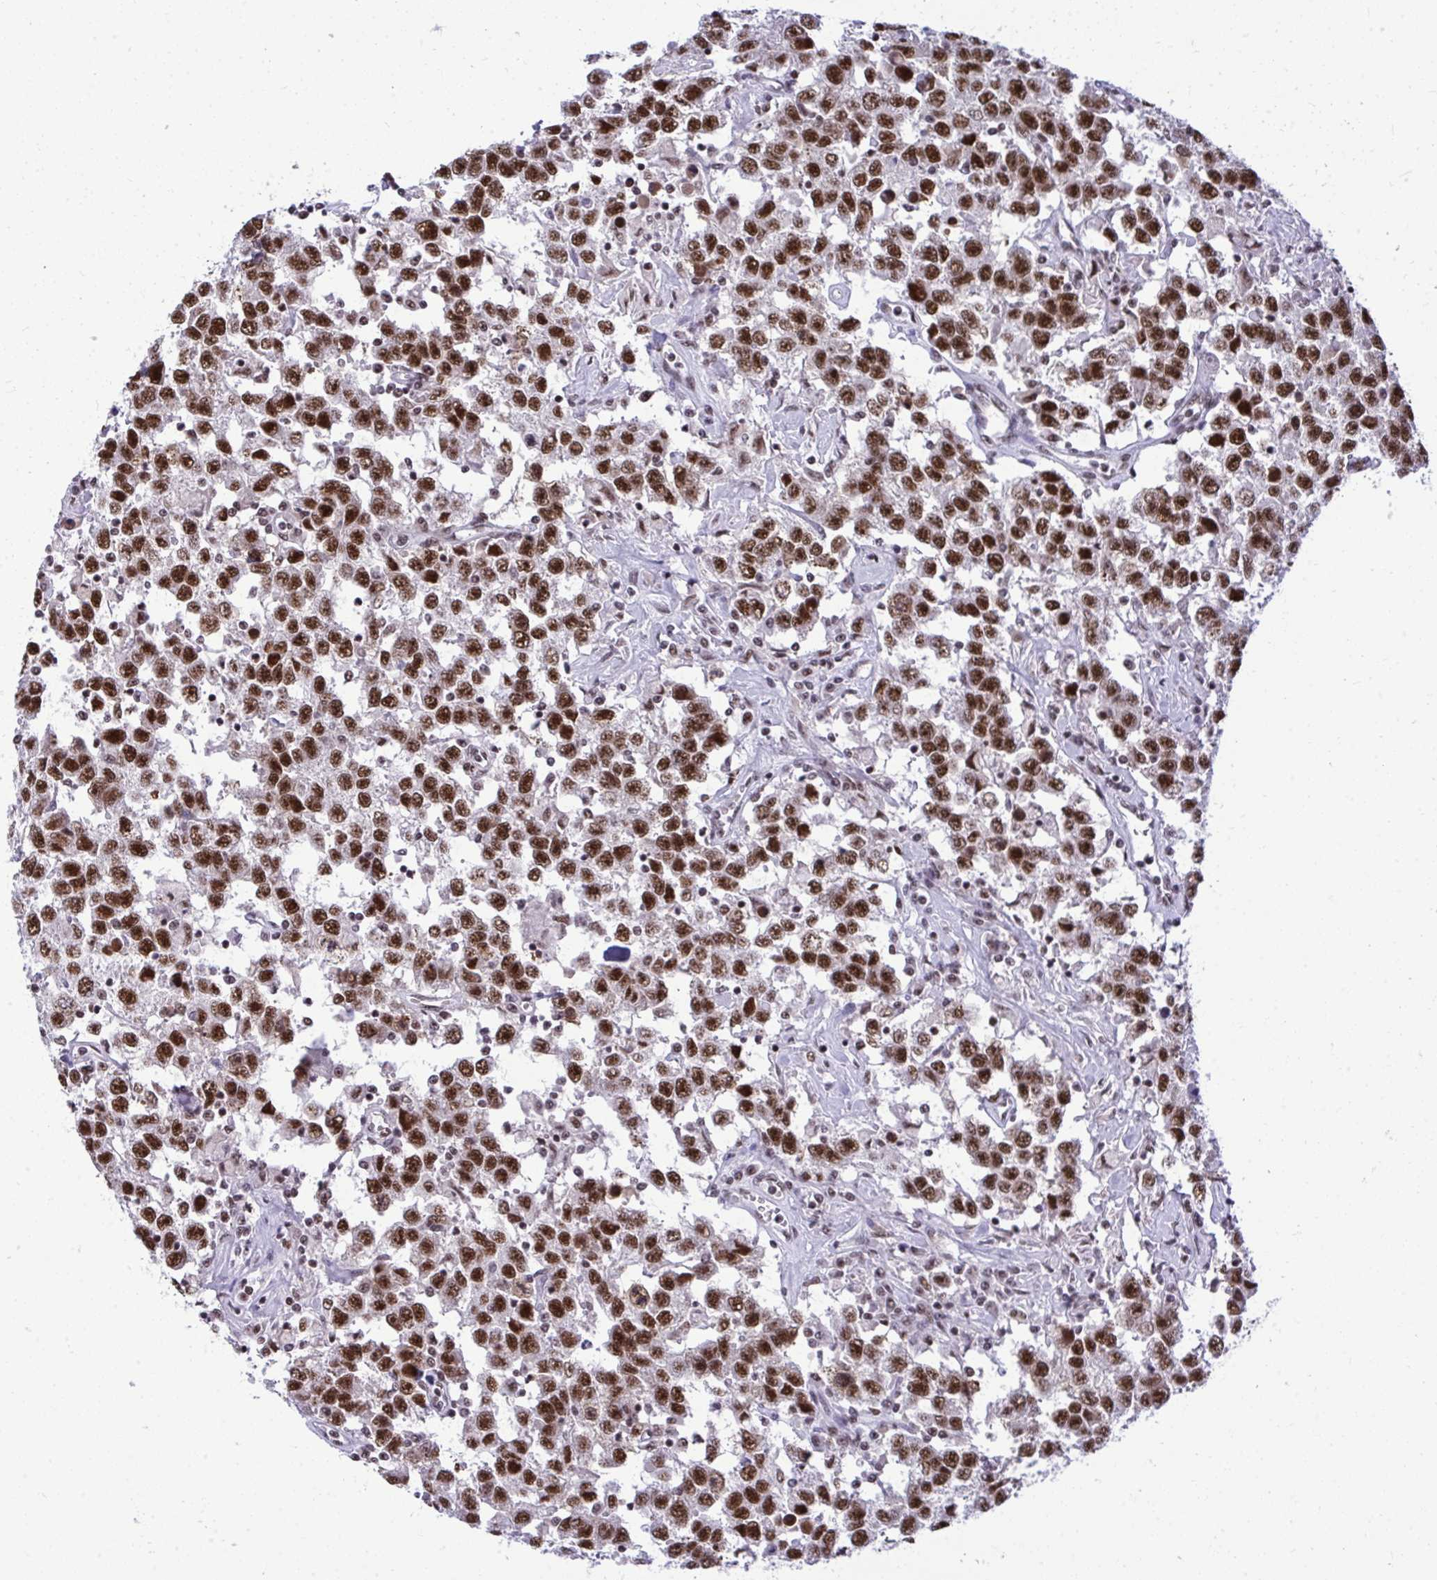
{"staining": {"intensity": "strong", "quantity": ">75%", "location": "nuclear"}, "tissue": "testis cancer", "cell_type": "Tumor cells", "image_type": "cancer", "snomed": [{"axis": "morphology", "description": "Seminoma, NOS"}, {"axis": "topography", "description": "Testis"}], "caption": "Immunohistochemical staining of testis seminoma displays strong nuclear protein positivity in approximately >75% of tumor cells.", "gene": "PRPF19", "patient": {"sex": "male", "age": 41}}